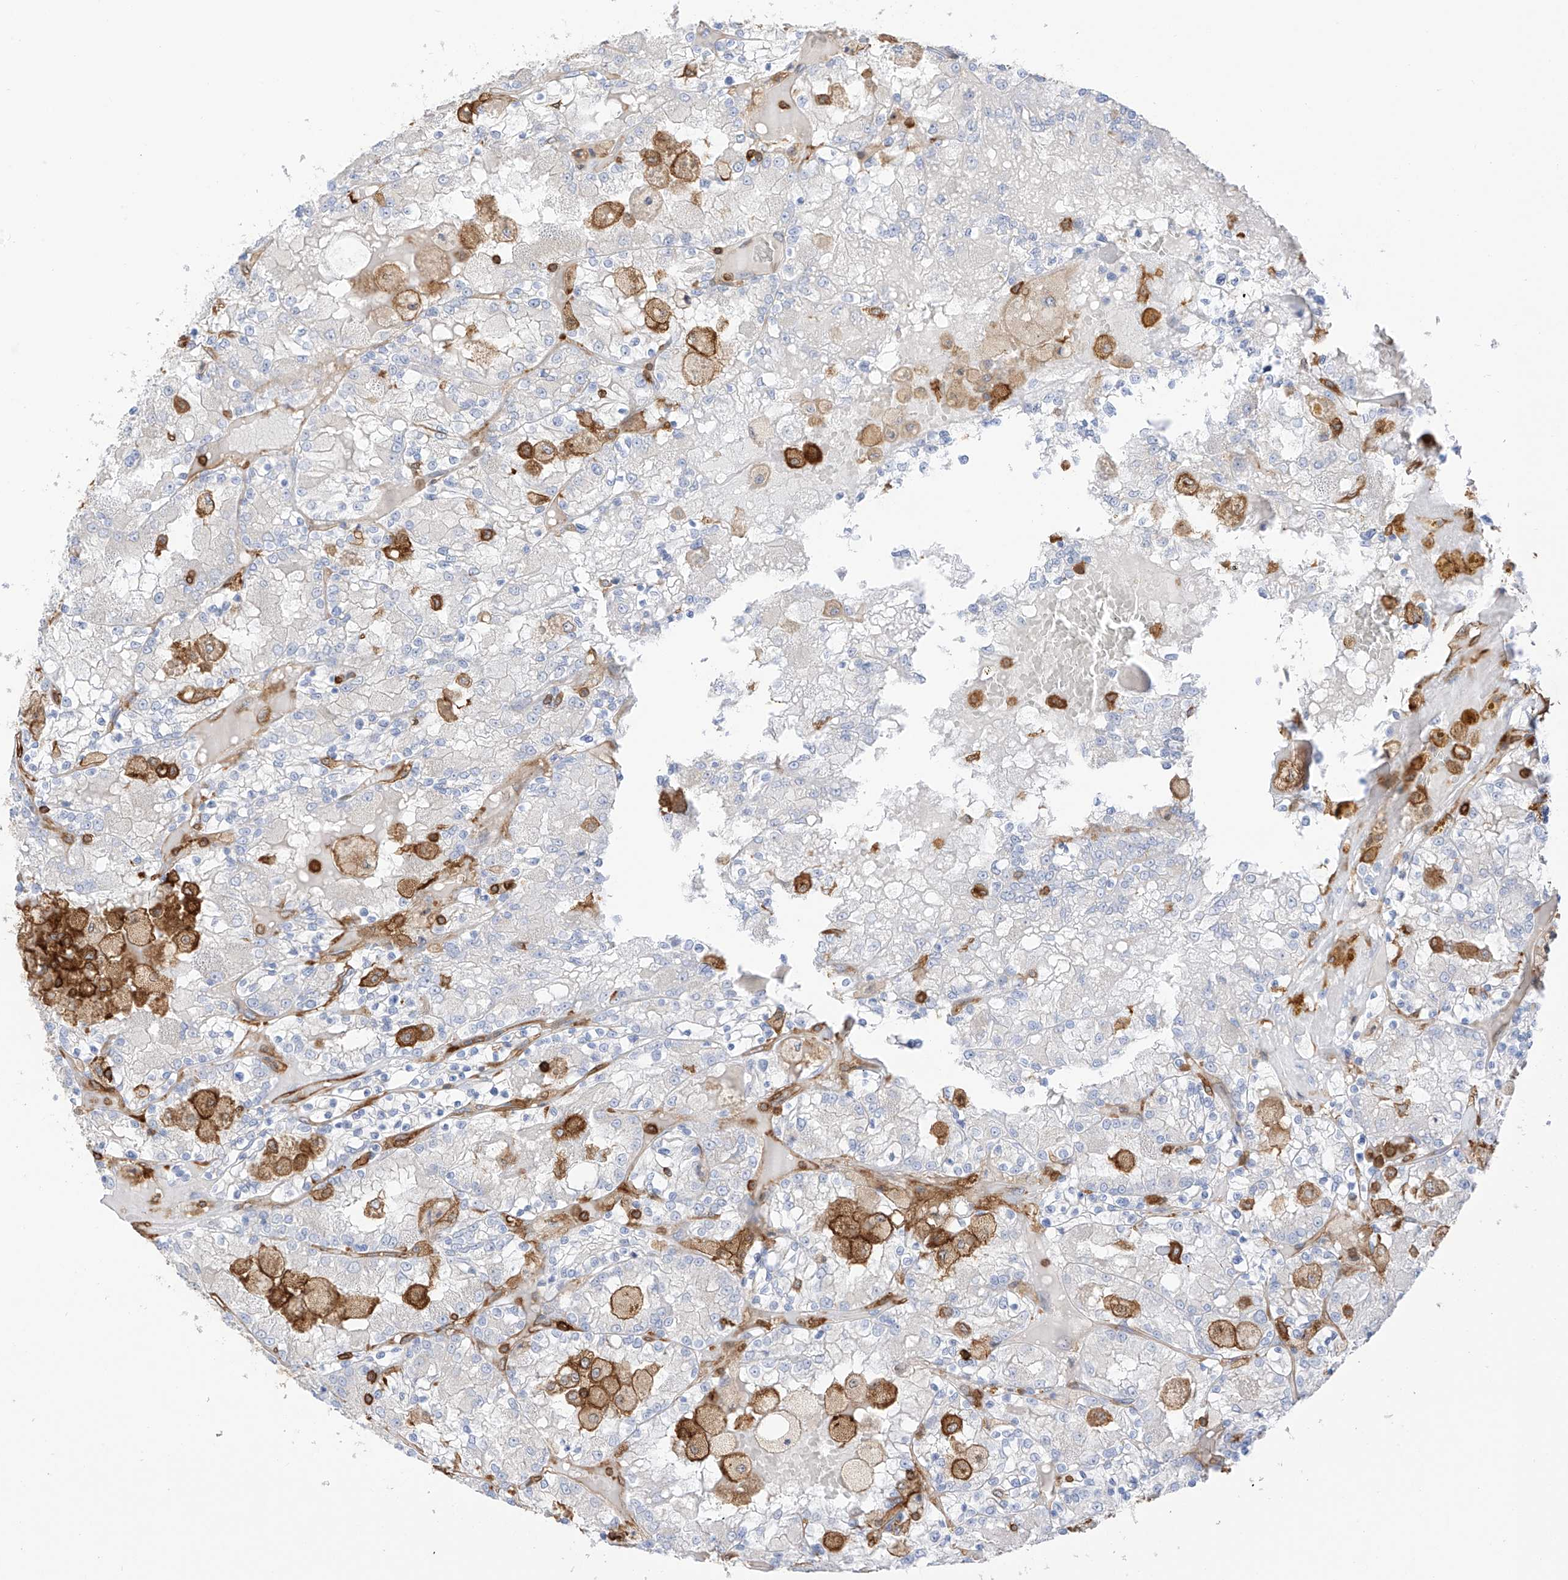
{"staining": {"intensity": "negative", "quantity": "none", "location": "none"}, "tissue": "renal cancer", "cell_type": "Tumor cells", "image_type": "cancer", "snomed": [{"axis": "morphology", "description": "Adenocarcinoma, NOS"}, {"axis": "topography", "description": "Kidney"}], "caption": "Immunohistochemical staining of renal adenocarcinoma exhibits no significant positivity in tumor cells. (IHC, brightfield microscopy, high magnification).", "gene": "ARHGAP25", "patient": {"sex": "female", "age": 56}}